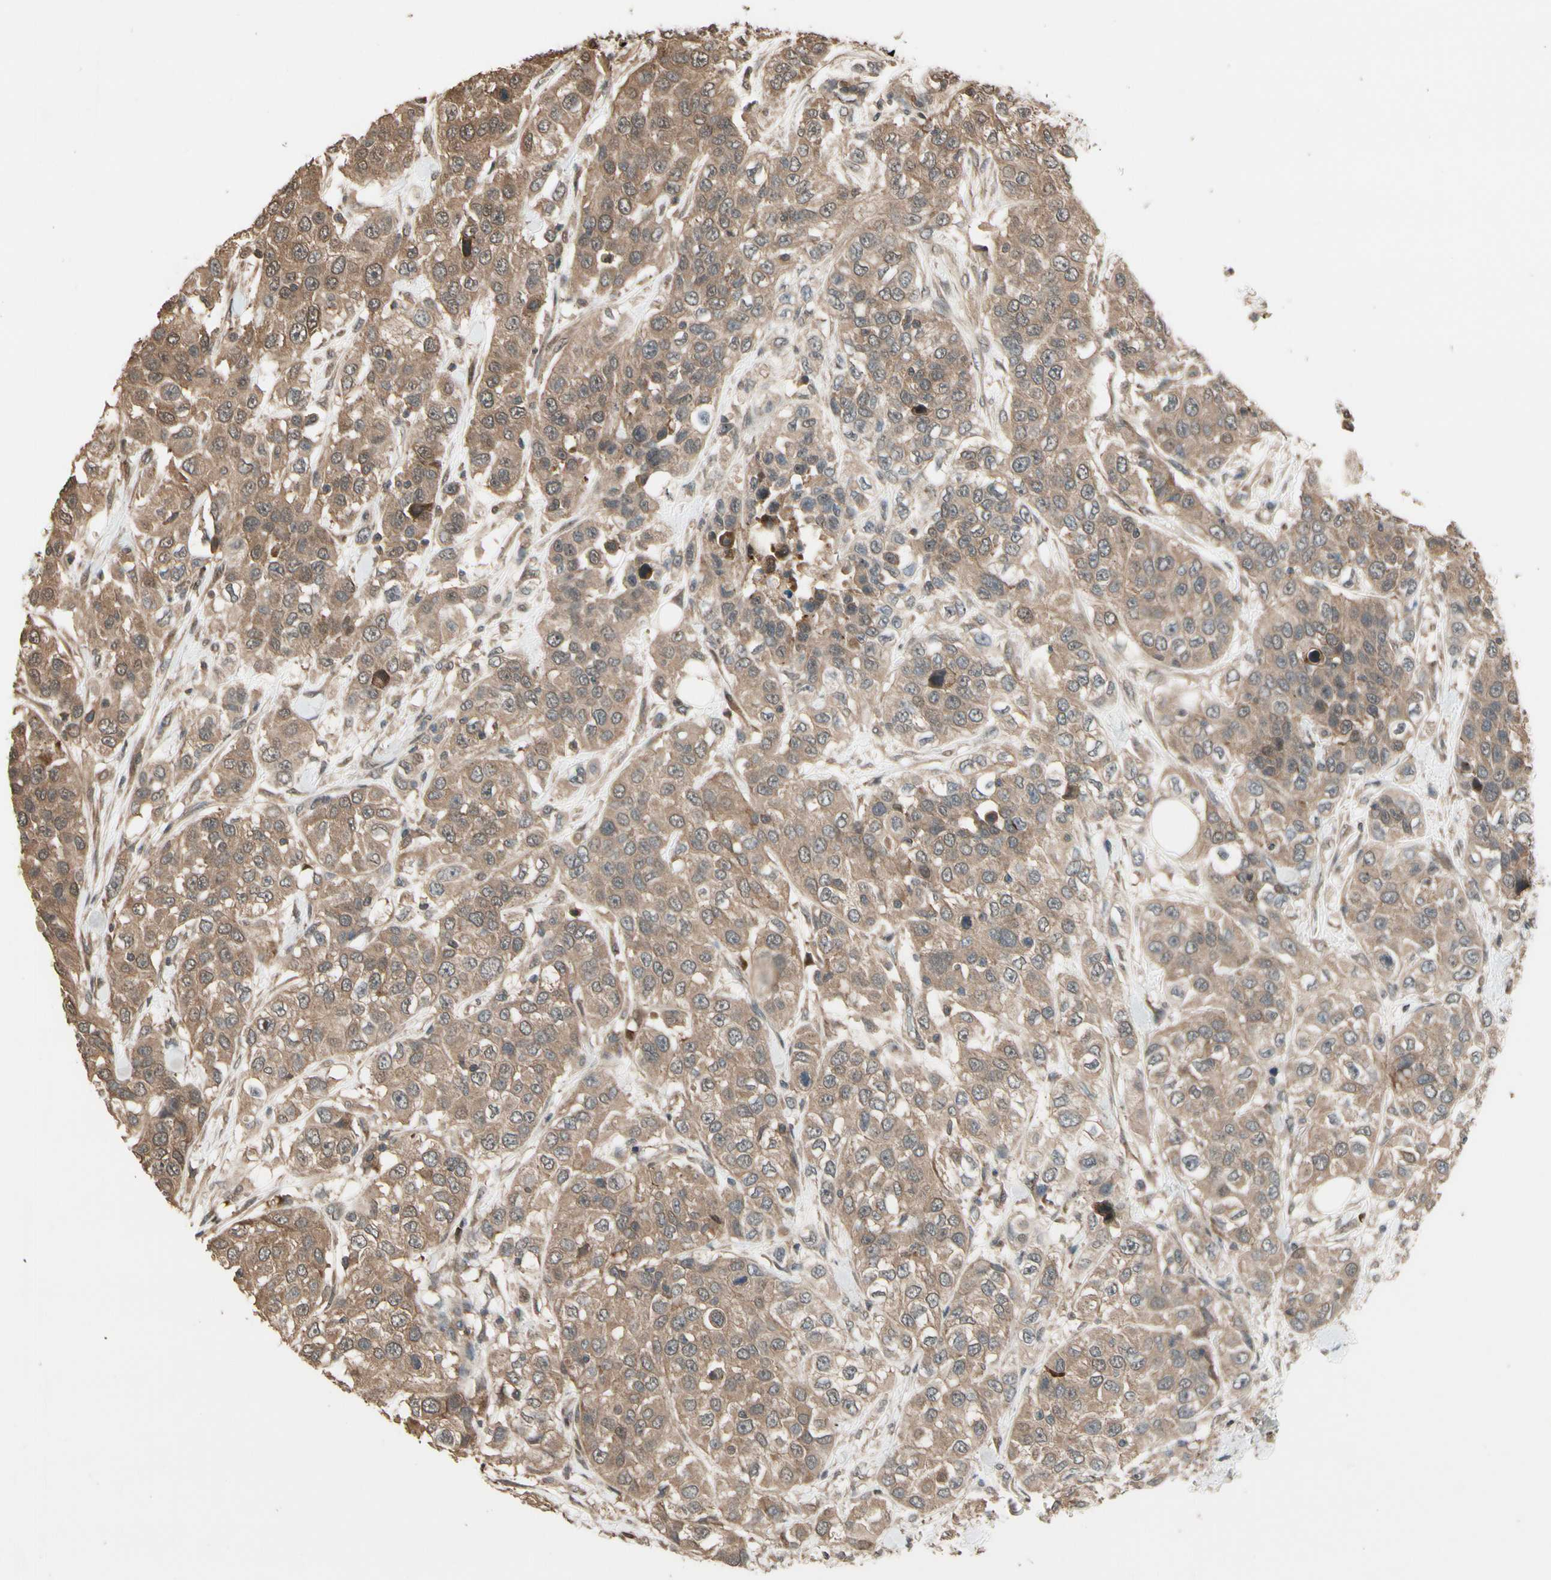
{"staining": {"intensity": "weak", "quantity": ">75%", "location": "cytoplasmic/membranous"}, "tissue": "urothelial cancer", "cell_type": "Tumor cells", "image_type": "cancer", "snomed": [{"axis": "morphology", "description": "Urothelial carcinoma, High grade"}, {"axis": "topography", "description": "Urinary bladder"}], "caption": "This image exhibits immunohistochemistry (IHC) staining of human urothelial carcinoma (high-grade), with low weak cytoplasmic/membranous staining in approximately >75% of tumor cells.", "gene": "CSF1R", "patient": {"sex": "female", "age": 80}}